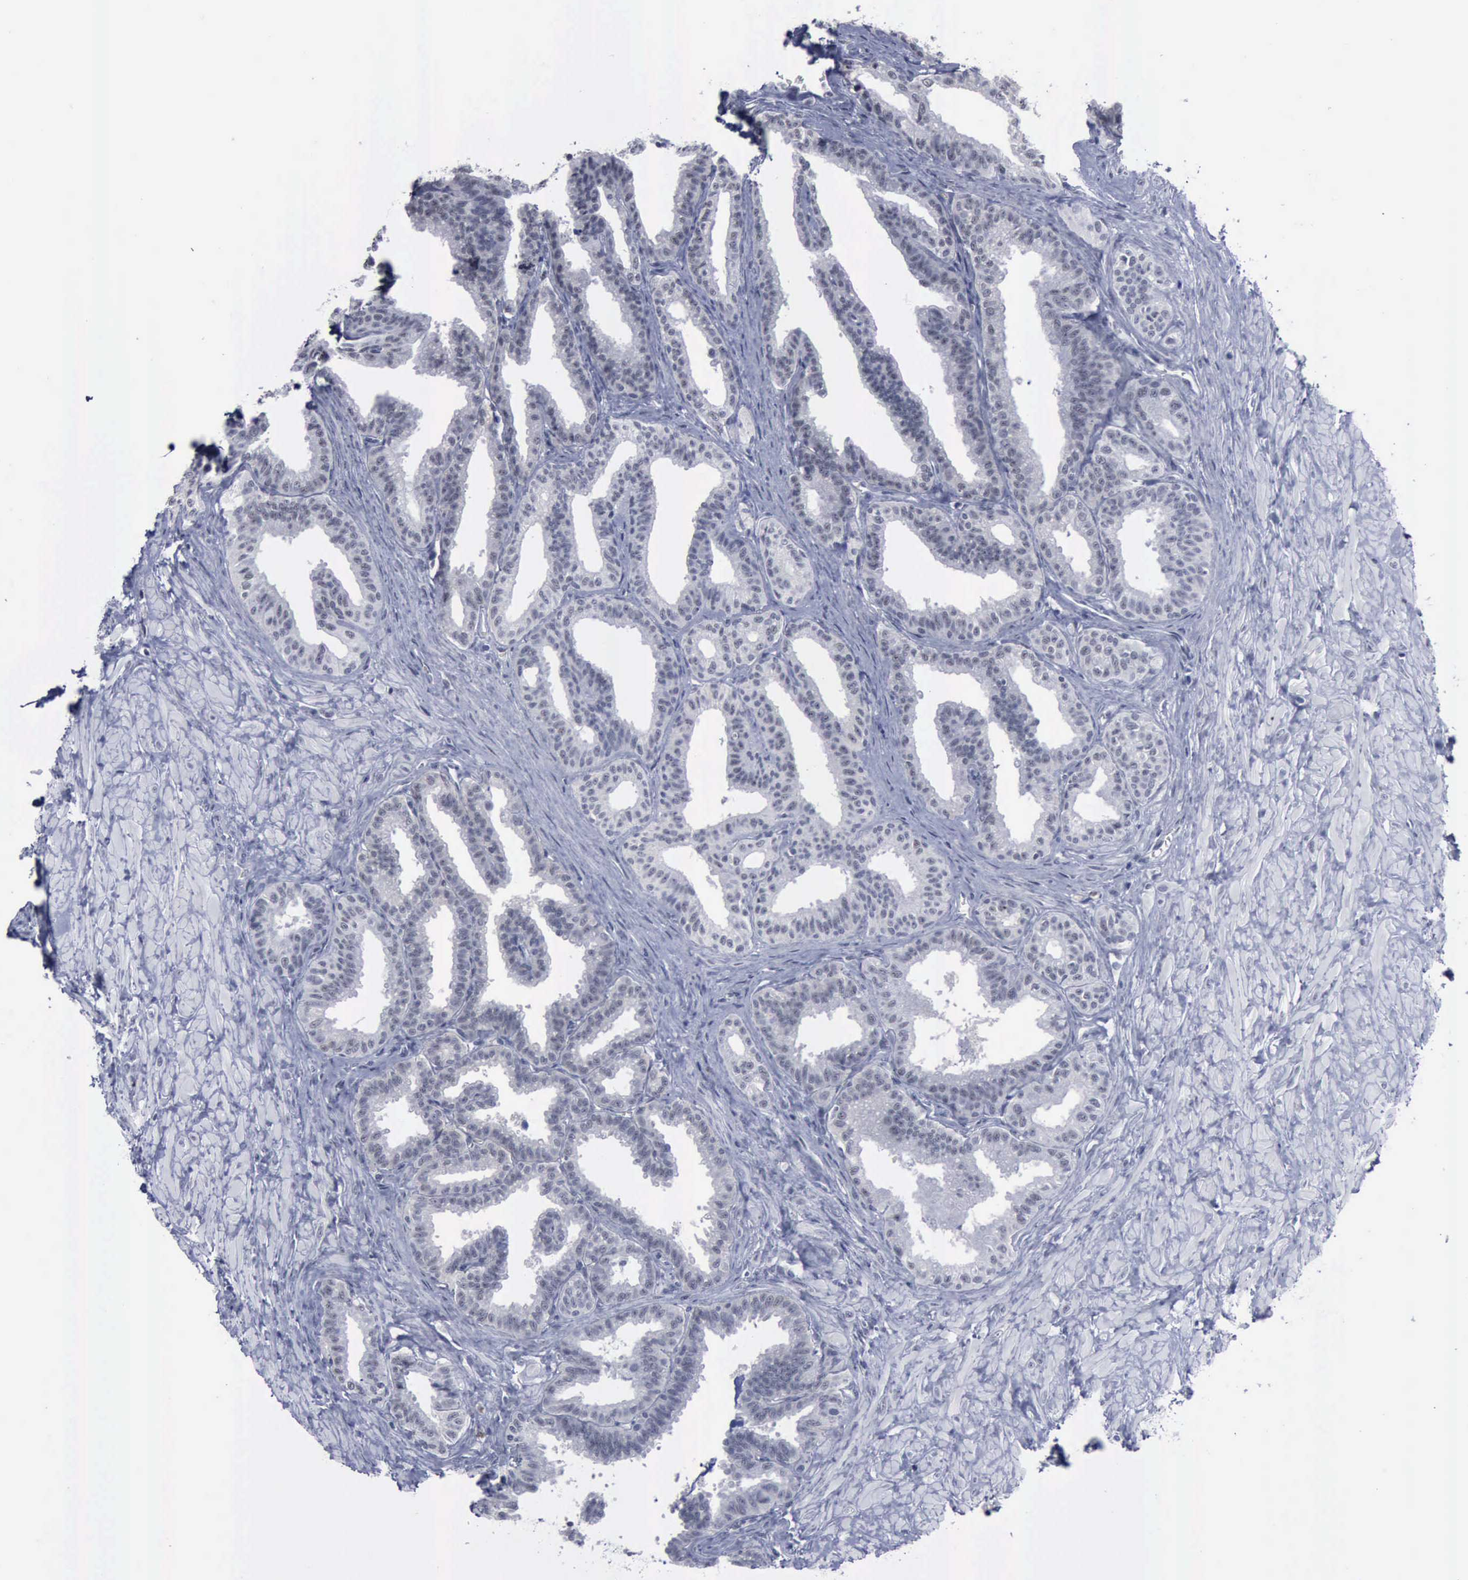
{"staining": {"intensity": "negative", "quantity": "none", "location": "none"}, "tissue": "seminal vesicle", "cell_type": "Glandular cells", "image_type": "normal", "snomed": [{"axis": "morphology", "description": "Normal tissue, NOS"}, {"axis": "topography", "description": "Seminal veicle"}], "caption": "Immunohistochemical staining of unremarkable seminal vesicle exhibits no significant positivity in glandular cells.", "gene": "BRD1", "patient": {"sex": "male", "age": 26}}